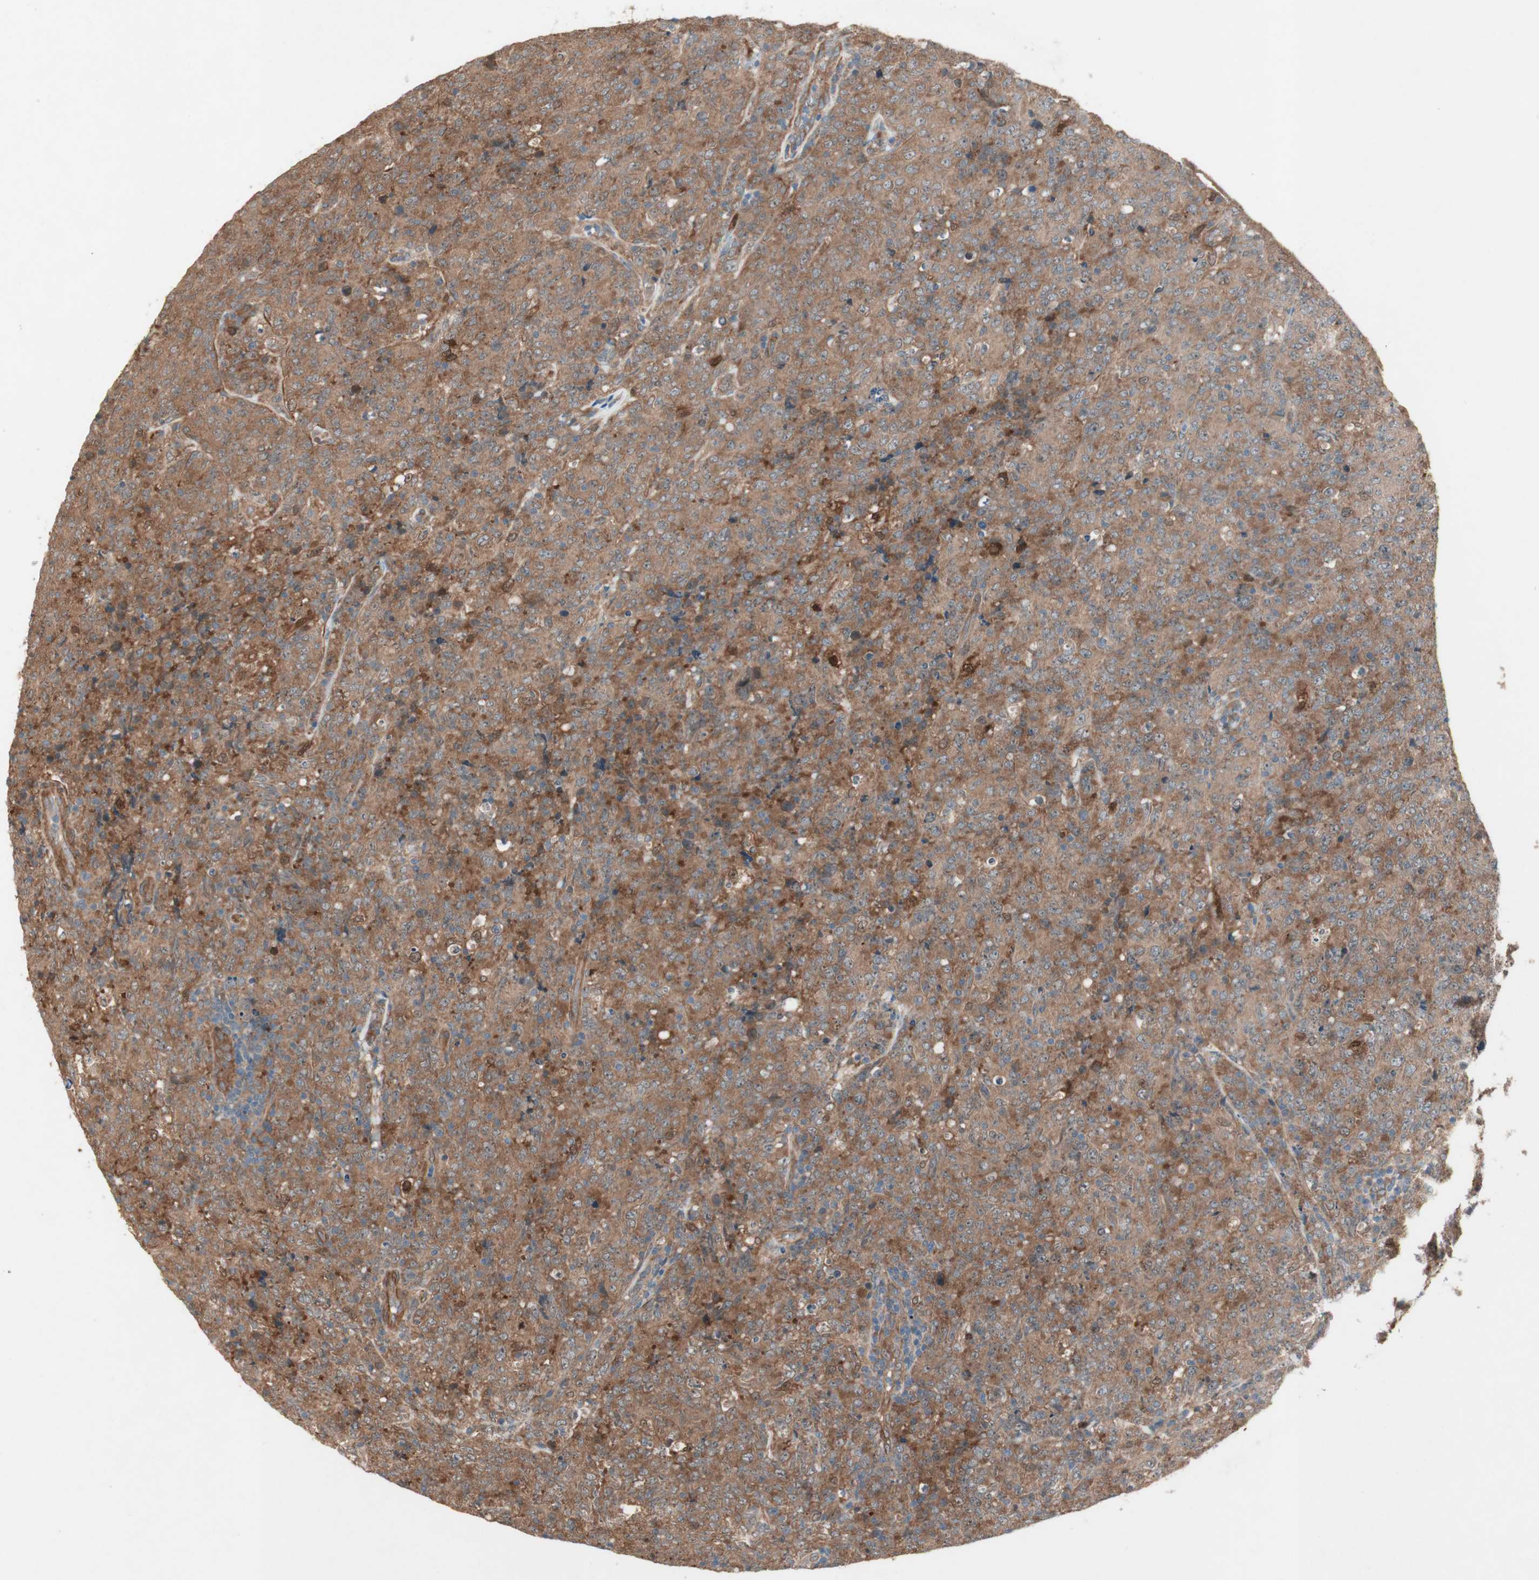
{"staining": {"intensity": "moderate", "quantity": ">75%", "location": "cytoplasmic/membranous"}, "tissue": "lymphoma", "cell_type": "Tumor cells", "image_type": "cancer", "snomed": [{"axis": "morphology", "description": "Malignant lymphoma, non-Hodgkin's type, High grade"}, {"axis": "topography", "description": "Tonsil"}], "caption": "There is medium levels of moderate cytoplasmic/membranous positivity in tumor cells of lymphoma, as demonstrated by immunohistochemical staining (brown color).", "gene": "SDSL", "patient": {"sex": "female", "age": 36}}